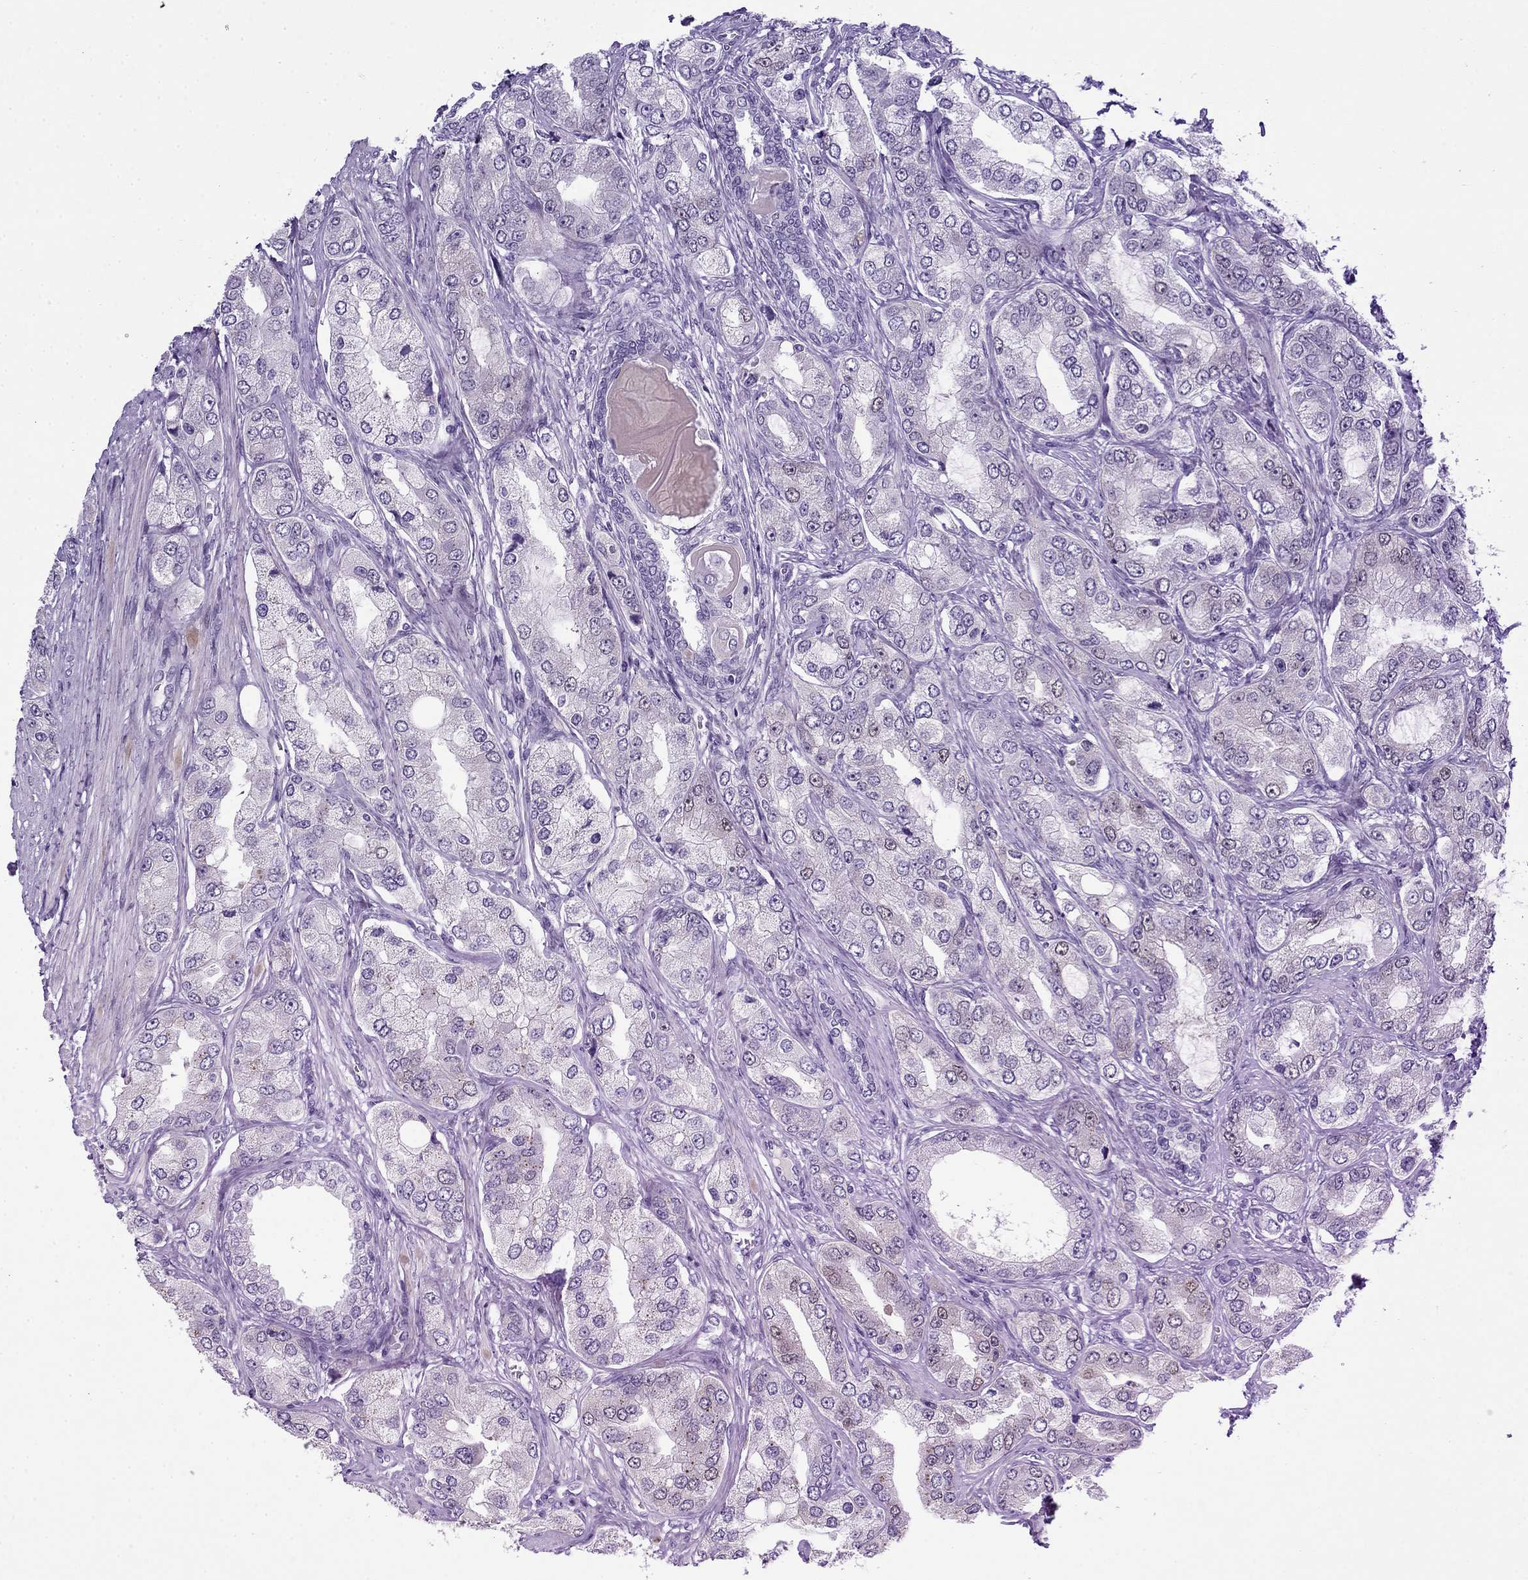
{"staining": {"intensity": "negative", "quantity": "none", "location": "none"}, "tissue": "prostate cancer", "cell_type": "Tumor cells", "image_type": "cancer", "snomed": [{"axis": "morphology", "description": "Adenocarcinoma, Low grade"}, {"axis": "topography", "description": "Prostate"}], "caption": "DAB immunohistochemical staining of low-grade adenocarcinoma (prostate) displays no significant staining in tumor cells.", "gene": "MYO15A", "patient": {"sex": "male", "age": 69}}